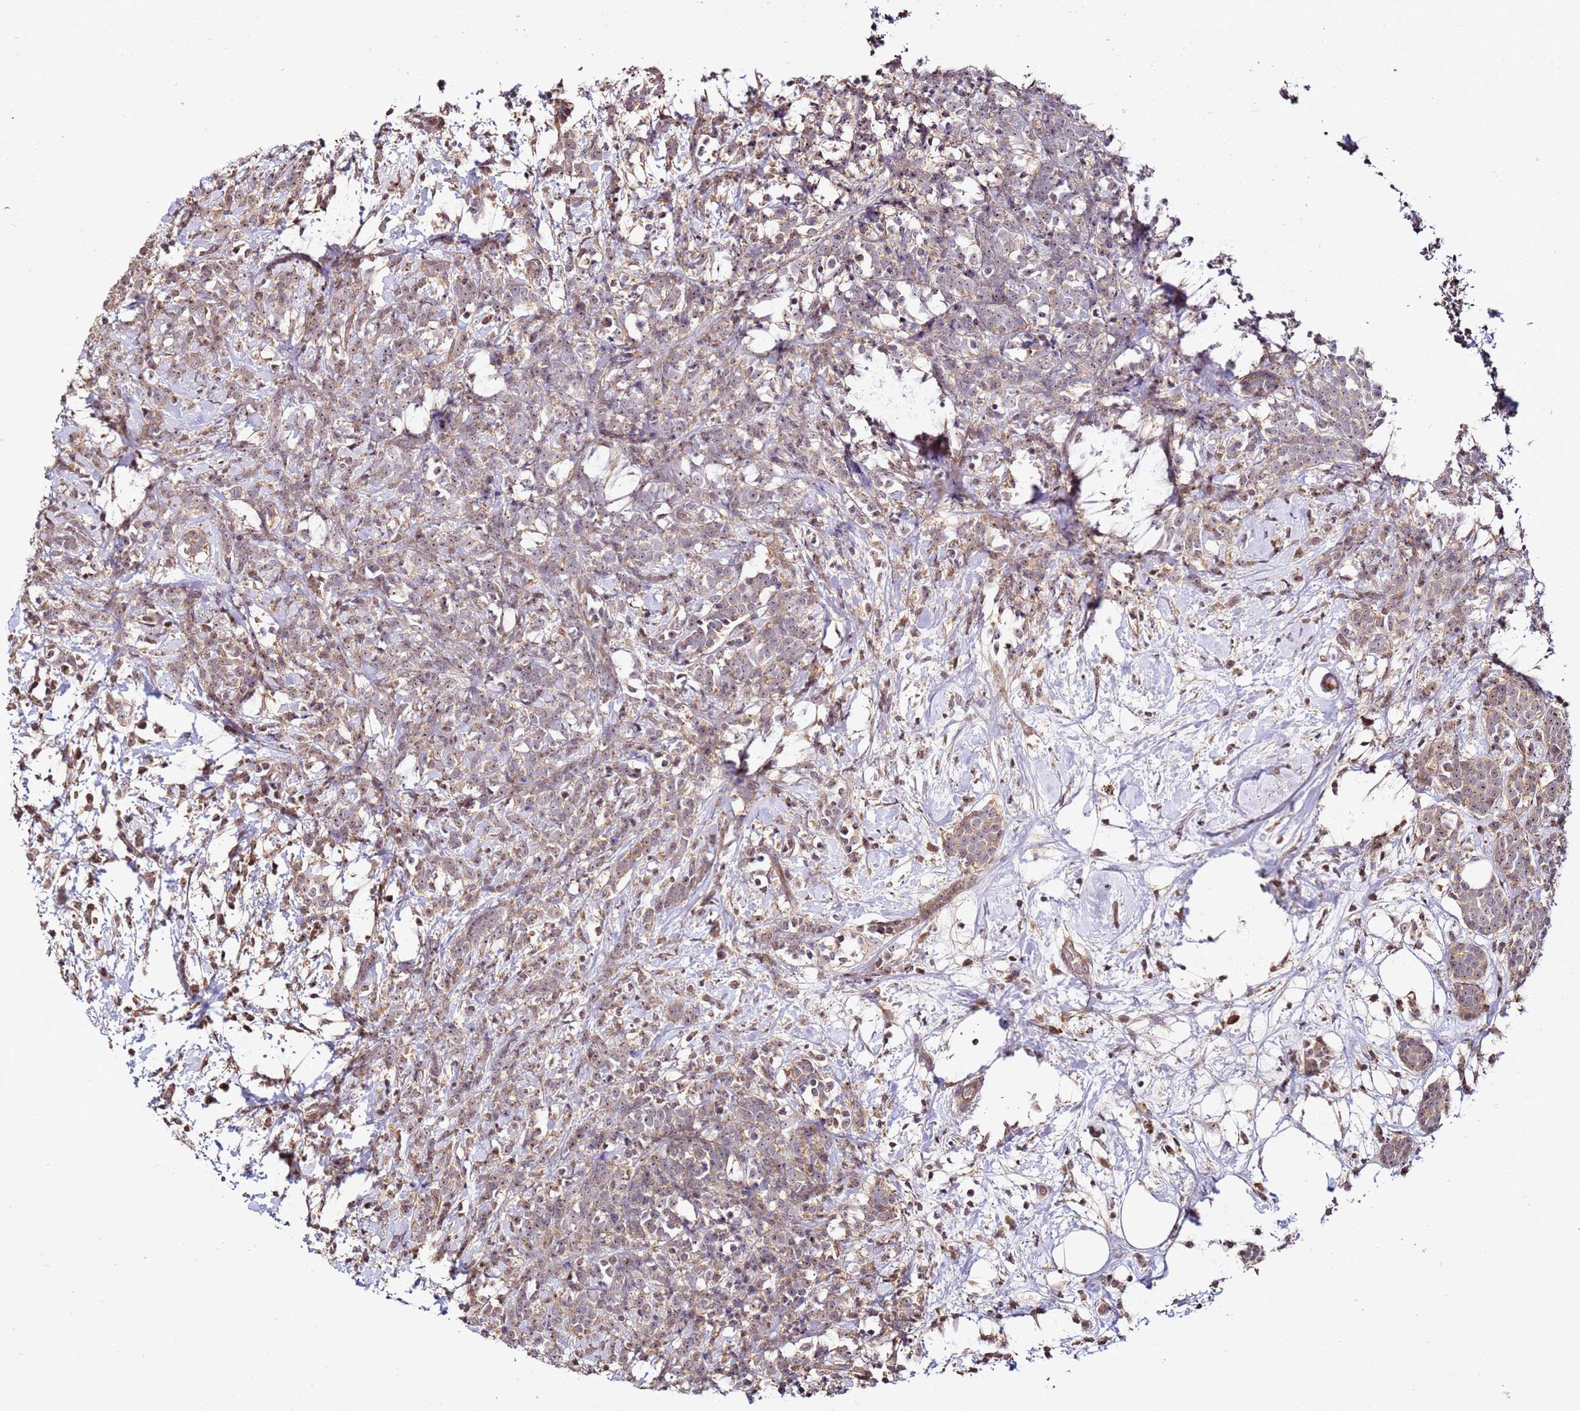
{"staining": {"intensity": "weak", "quantity": ">75%", "location": "cytoplasmic/membranous,nuclear"}, "tissue": "breast cancer", "cell_type": "Tumor cells", "image_type": "cancer", "snomed": [{"axis": "morphology", "description": "Lobular carcinoma"}, {"axis": "topography", "description": "Breast"}], "caption": "IHC staining of breast lobular carcinoma, which displays low levels of weak cytoplasmic/membranous and nuclear staining in approximately >75% of tumor cells indicating weak cytoplasmic/membranous and nuclear protein staining. The staining was performed using DAB (brown) for protein detection and nuclei were counterstained in hematoxylin (blue).", "gene": "DDX27", "patient": {"sex": "female", "age": 58}}